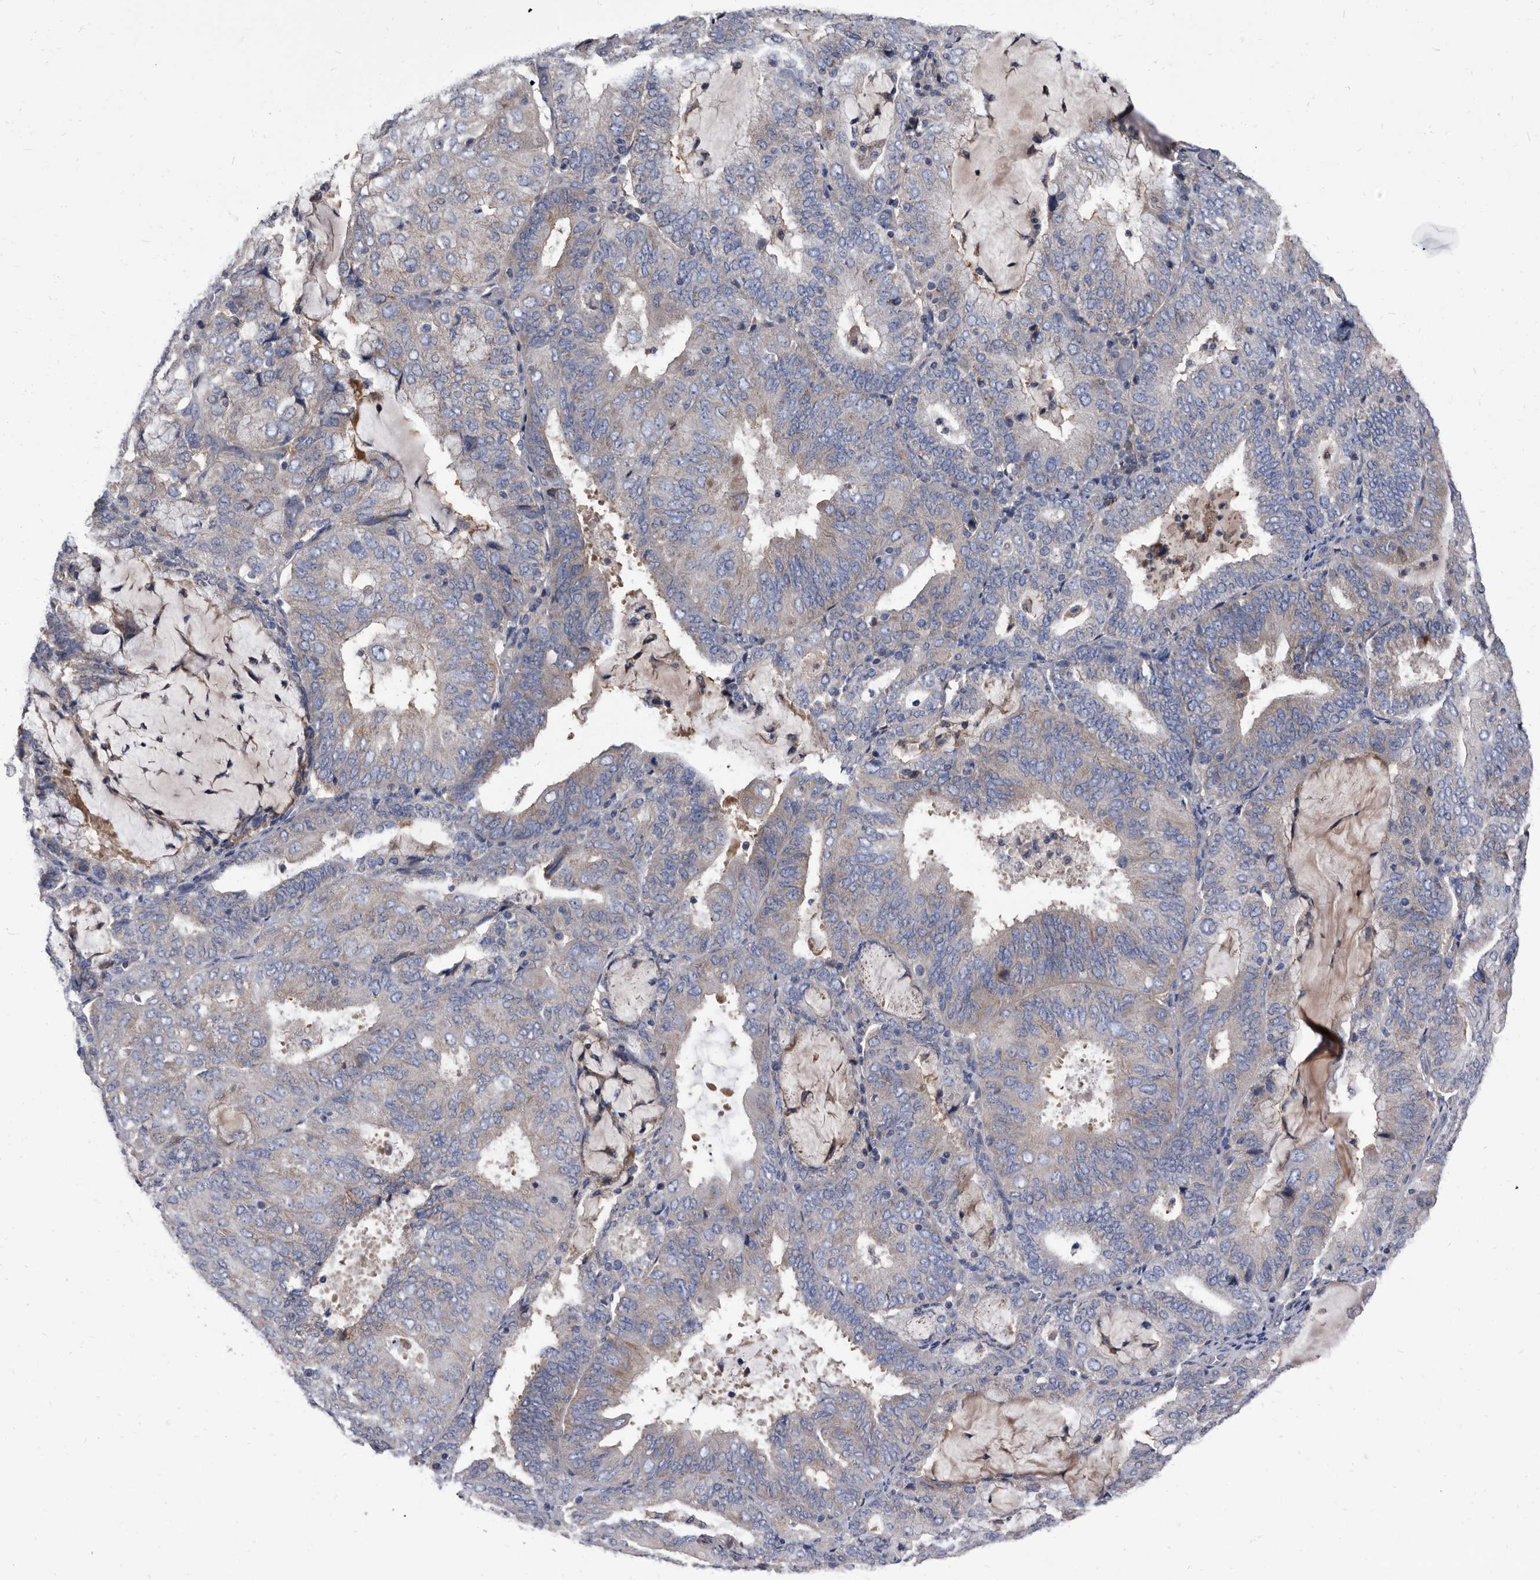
{"staining": {"intensity": "negative", "quantity": "none", "location": "none"}, "tissue": "endometrial cancer", "cell_type": "Tumor cells", "image_type": "cancer", "snomed": [{"axis": "morphology", "description": "Adenocarcinoma, NOS"}, {"axis": "topography", "description": "Endometrium"}], "caption": "High magnification brightfield microscopy of endometrial cancer (adenocarcinoma) stained with DAB (3,3'-diaminobenzidine) (brown) and counterstained with hematoxylin (blue): tumor cells show no significant staining.", "gene": "DTNBP1", "patient": {"sex": "female", "age": 81}}